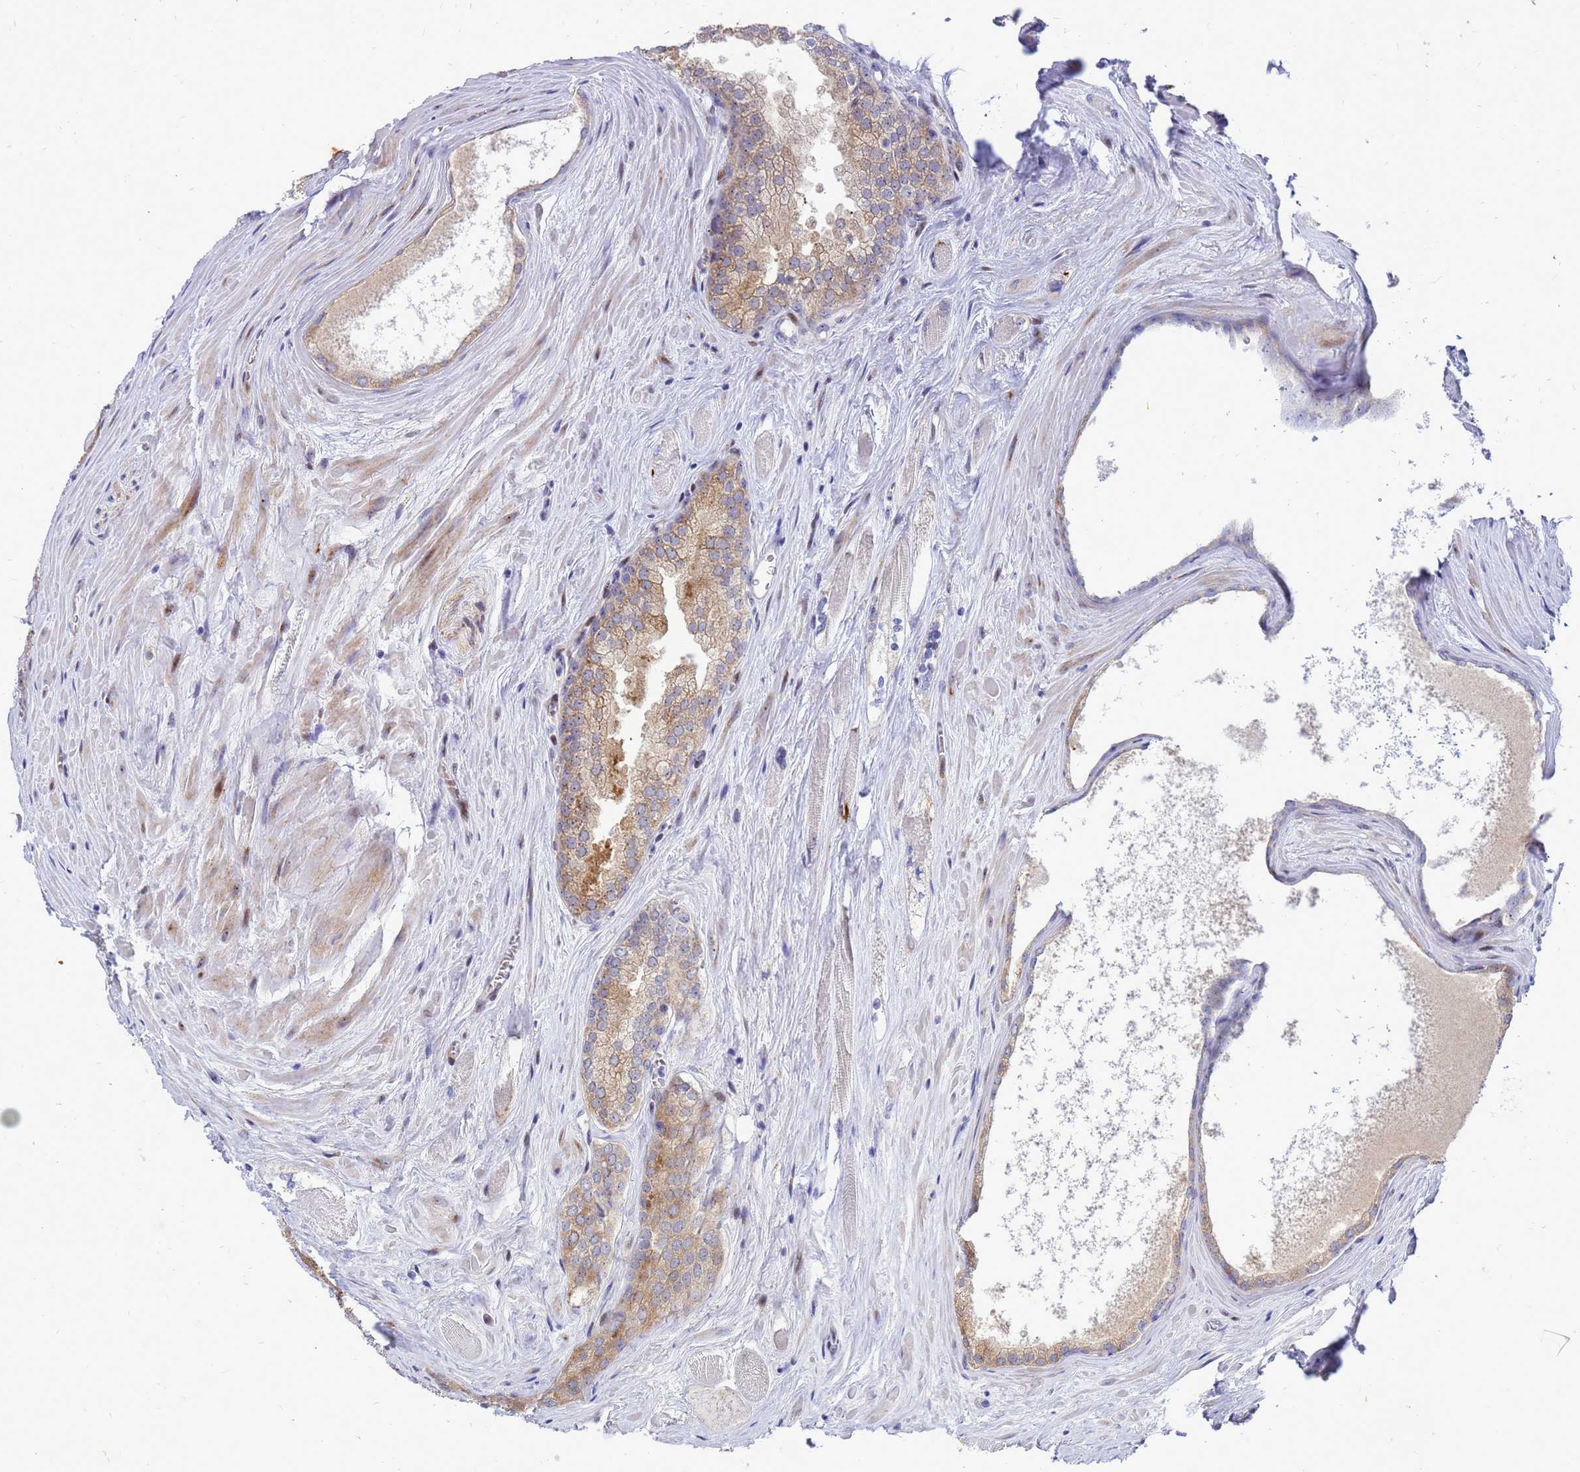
{"staining": {"intensity": "moderate", "quantity": "25%-75%", "location": "cytoplasmic/membranous"}, "tissue": "prostate cancer", "cell_type": "Tumor cells", "image_type": "cancer", "snomed": [{"axis": "morphology", "description": "Adenocarcinoma, Low grade"}, {"axis": "topography", "description": "Prostate"}], "caption": "An IHC histopathology image of tumor tissue is shown. Protein staining in brown labels moderate cytoplasmic/membranous positivity in prostate adenocarcinoma (low-grade) within tumor cells. Using DAB (3,3'-diaminobenzidine) (brown) and hematoxylin (blue) stains, captured at high magnification using brightfield microscopy.", "gene": "RSPO1", "patient": {"sex": "male", "age": 68}}